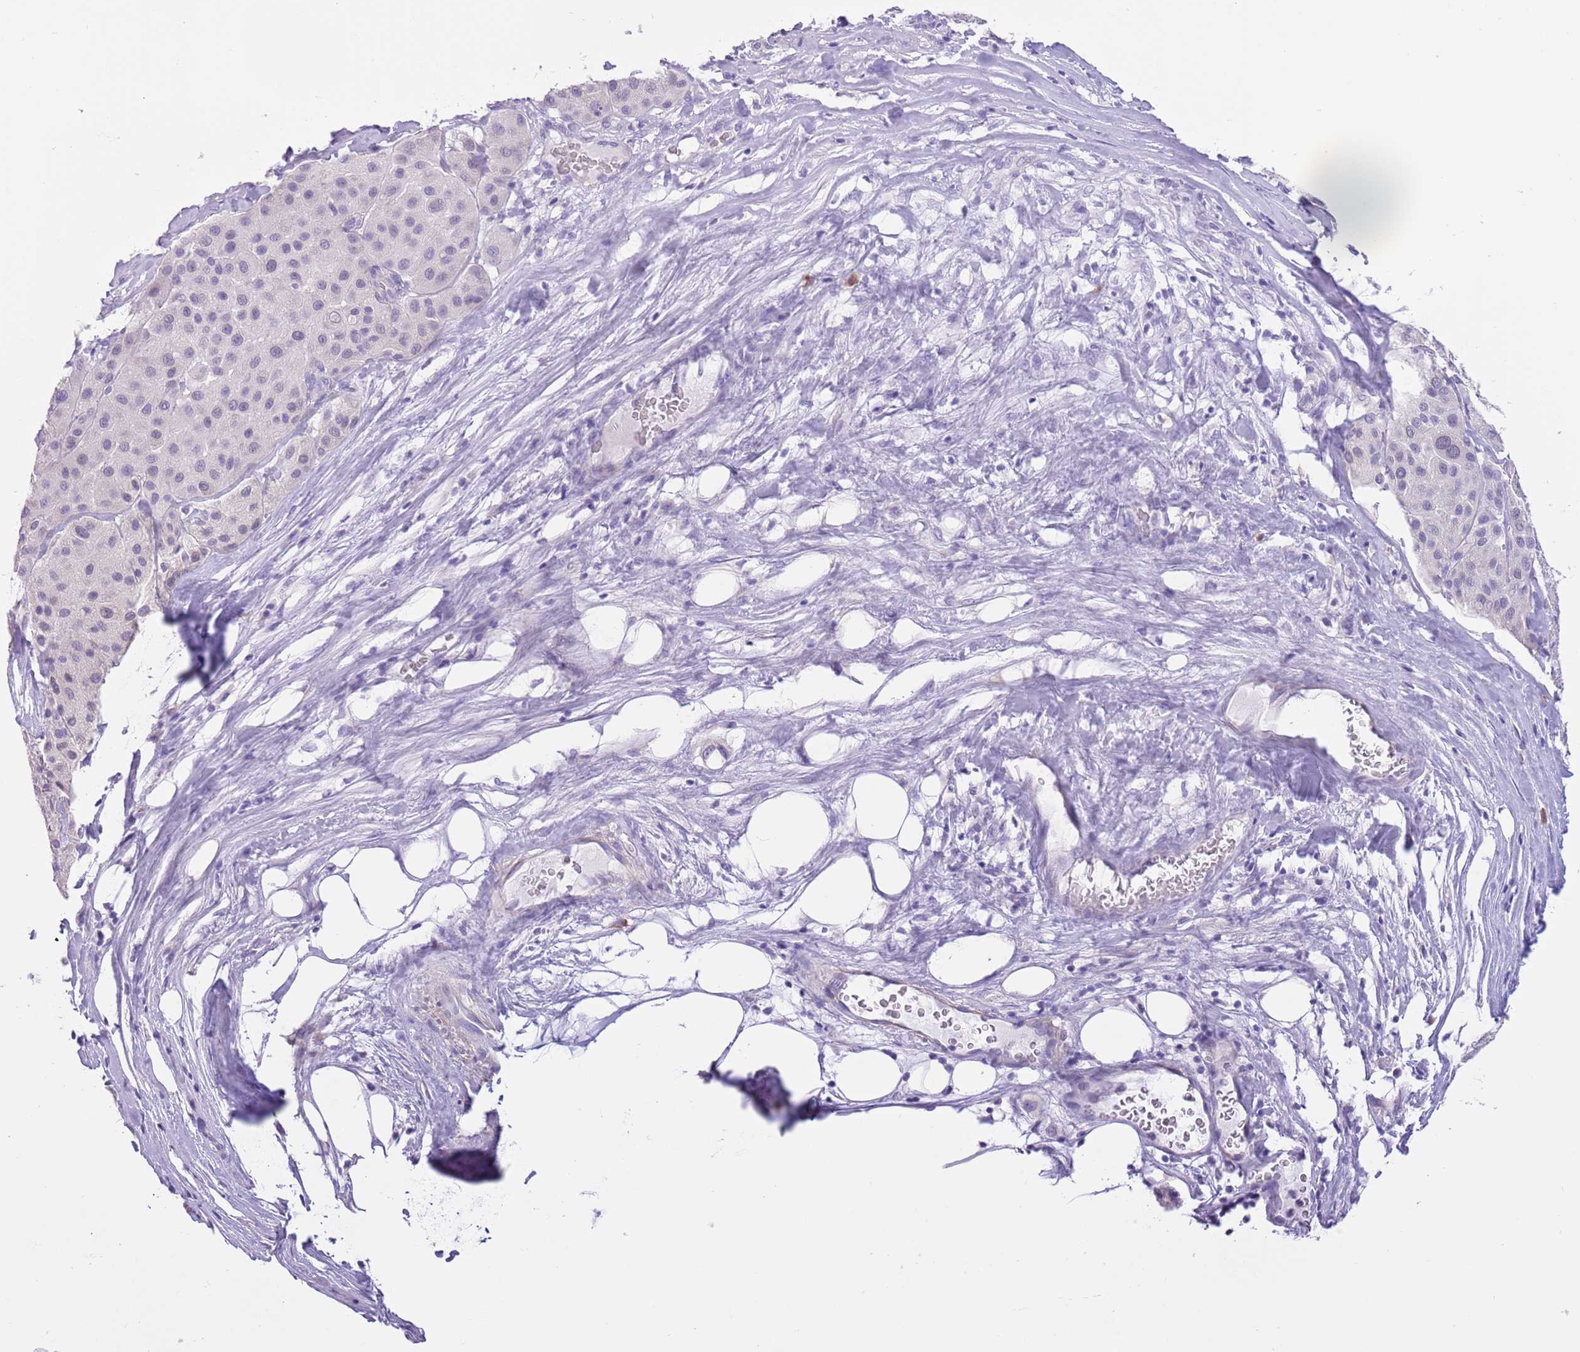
{"staining": {"intensity": "negative", "quantity": "none", "location": "none"}, "tissue": "melanoma", "cell_type": "Tumor cells", "image_type": "cancer", "snomed": [{"axis": "morphology", "description": "Malignant melanoma, Metastatic site"}, {"axis": "topography", "description": "Smooth muscle"}], "caption": "IHC of human malignant melanoma (metastatic site) shows no expression in tumor cells.", "gene": "SLC7A14", "patient": {"sex": "male", "age": 41}}